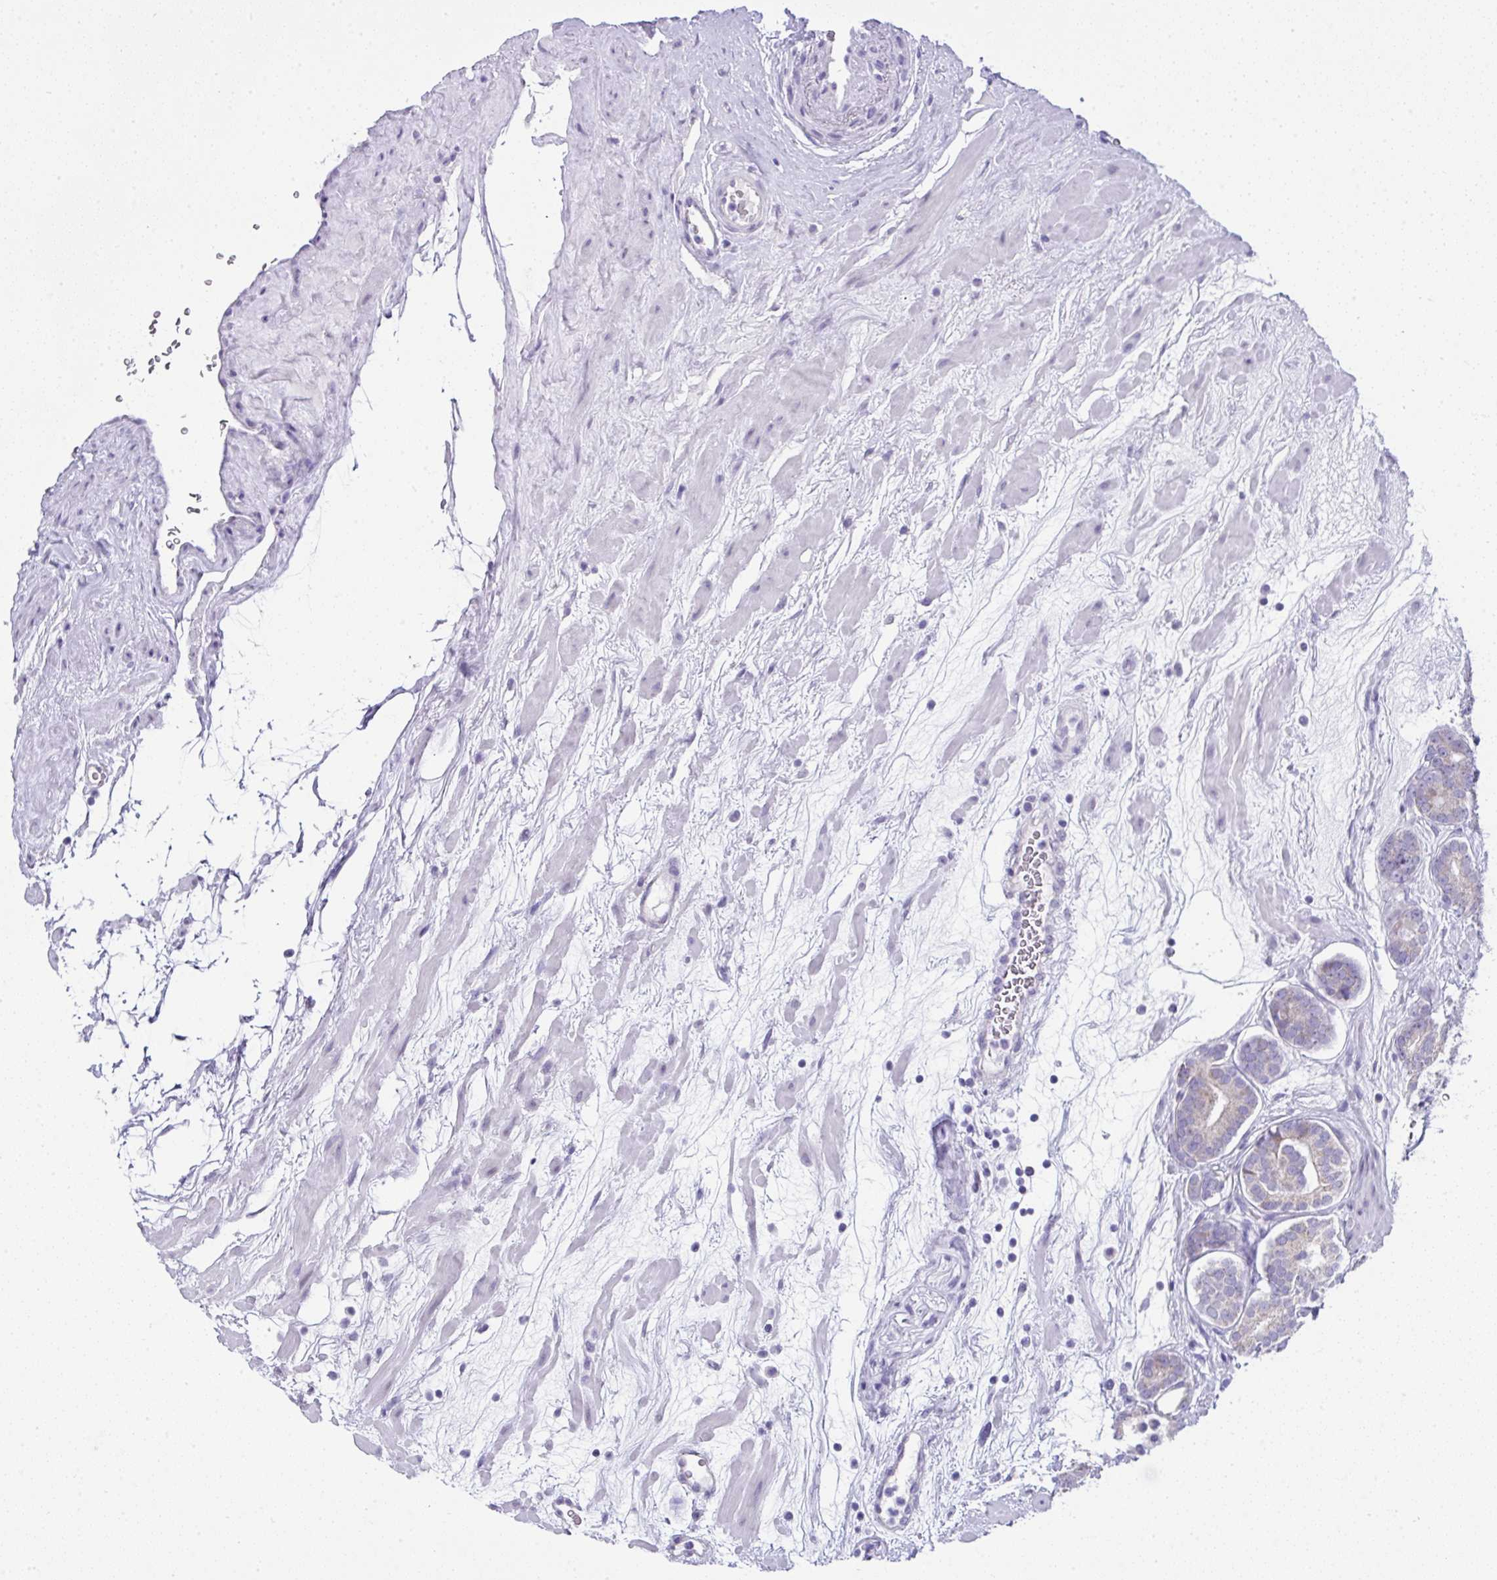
{"staining": {"intensity": "negative", "quantity": "none", "location": "none"}, "tissue": "prostate cancer", "cell_type": "Tumor cells", "image_type": "cancer", "snomed": [{"axis": "morphology", "description": "Adenocarcinoma, High grade"}, {"axis": "topography", "description": "Prostate"}], "caption": "Immunohistochemical staining of human high-grade adenocarcinoma (prostate) displays no significant expression in tumor cells.", "gene": "RNF183", "patient": {"sex": "male", "age": 66}}